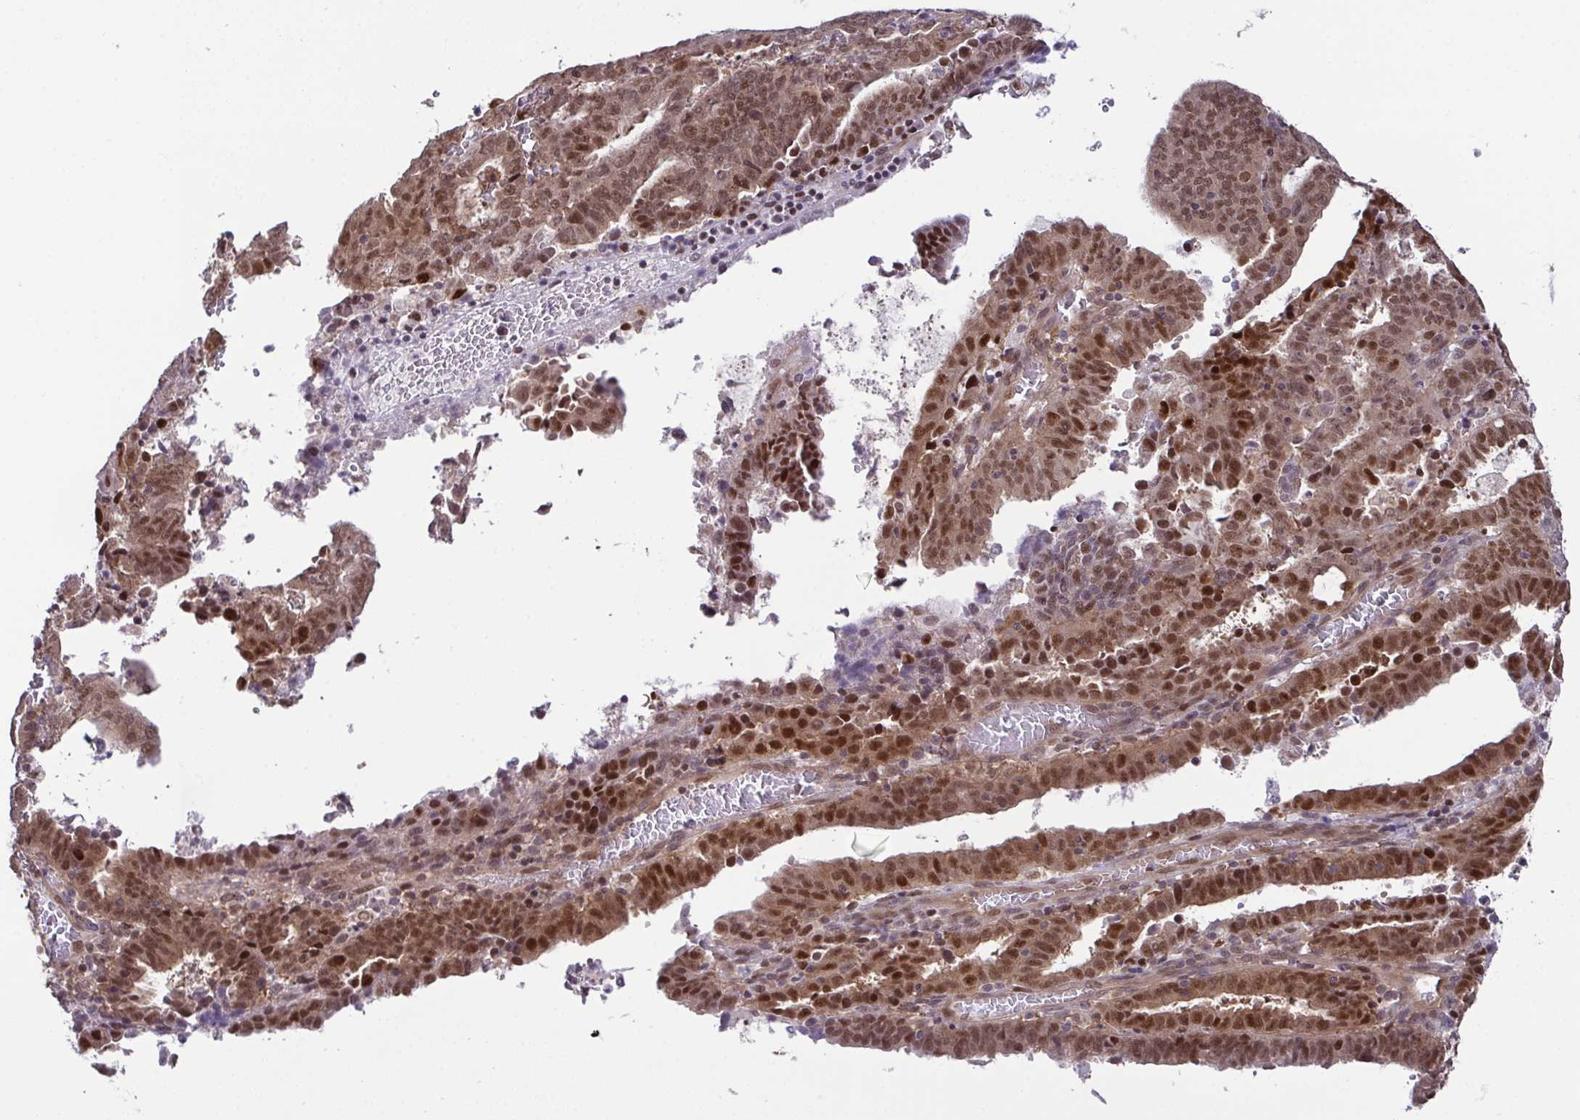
{"staining": {"intensity": "moderate", "quantity": ">75%", "location": "nuclear"}, "tissue": "endometrial cancer", "cell_type": "Tumor cells", "image_type": "cancer", "snomed": [{"axis": "morphology", "description": "Adenocarcinoma, NOS"}, {"axis": "topography", "description": "Uterus"}], "caption": "This is an image of immunohistochemistry staining of endometrial adenocarcinoma, which shows moderate staining in the nuclear of tumor cells.", "gene": "DNAJB1", "patient": {"sex": "female", "age": 83}}